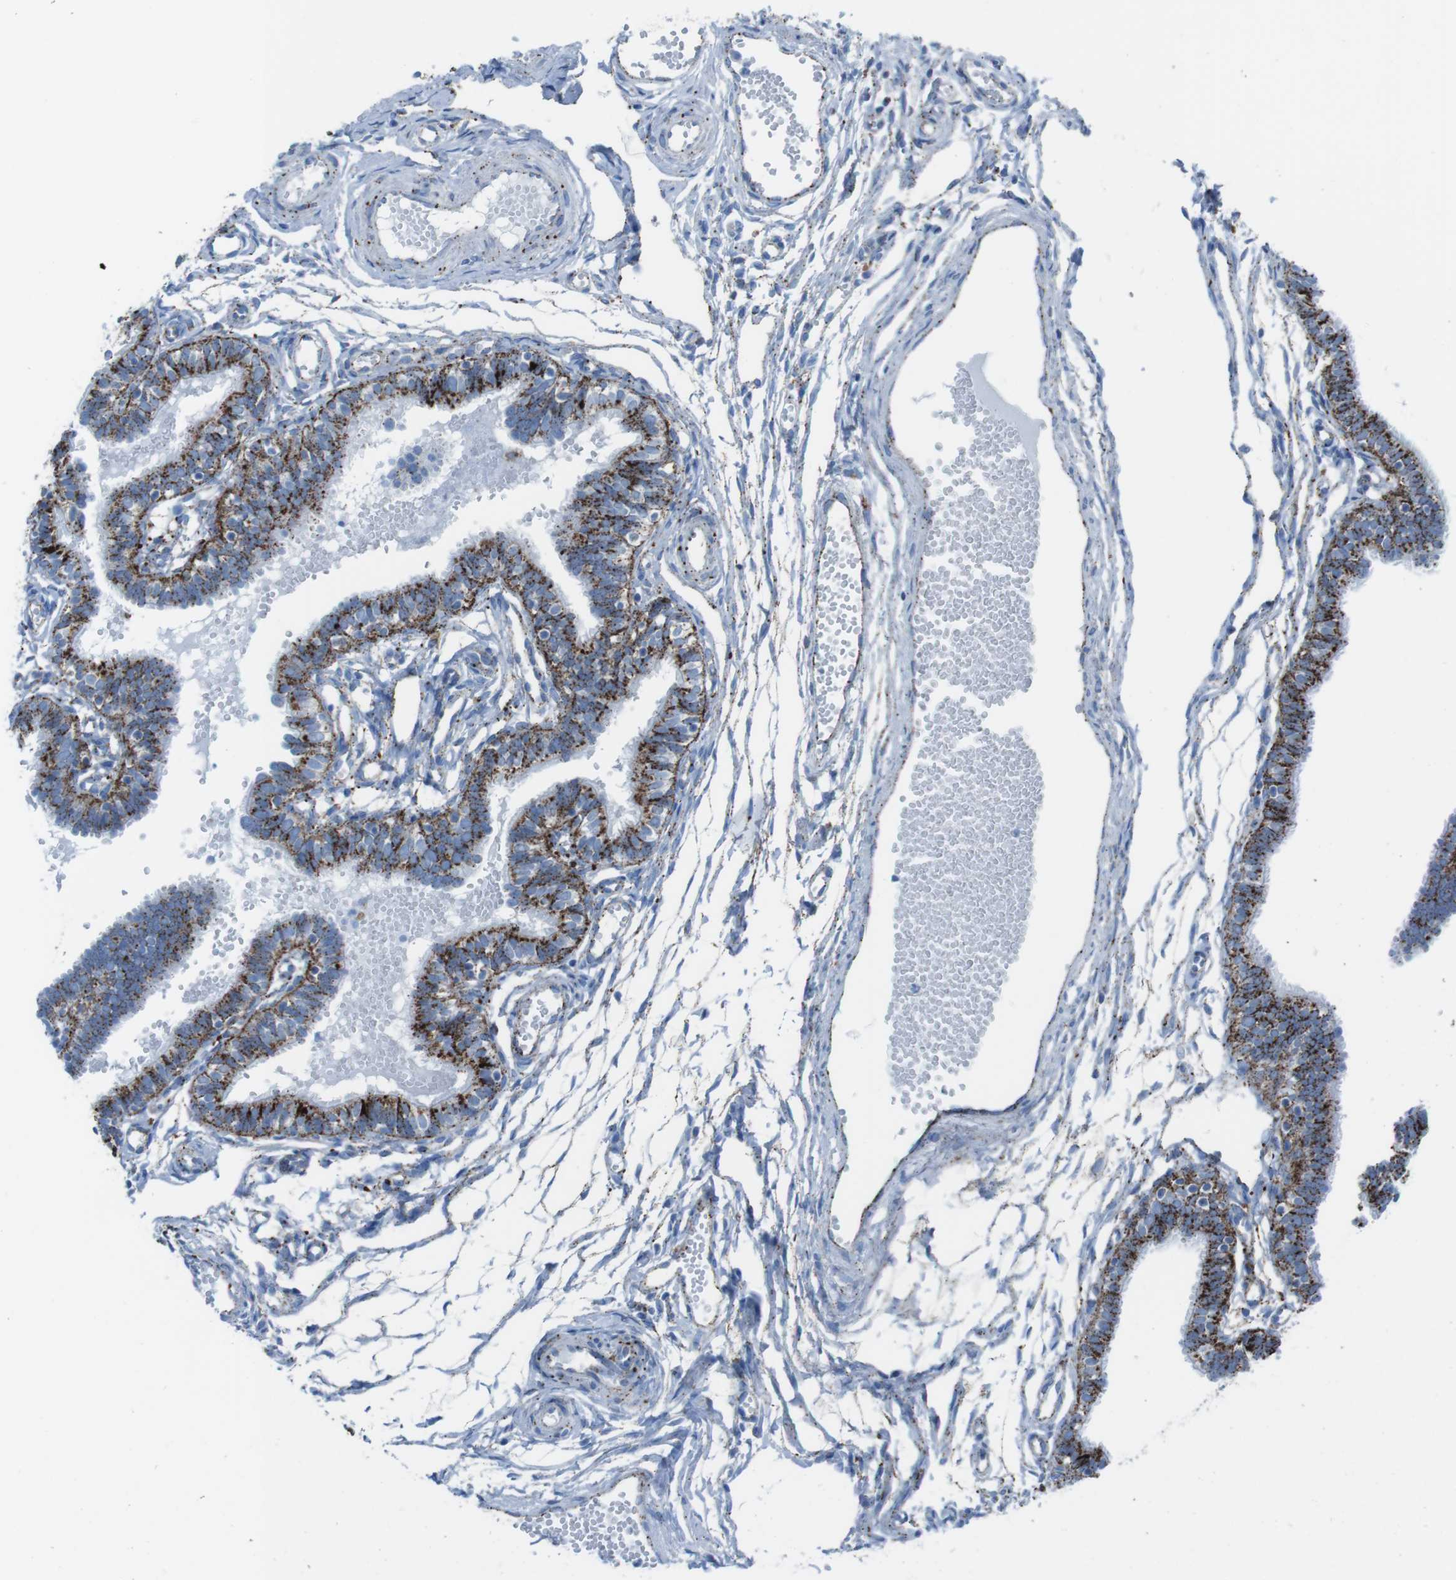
{"staining": {"intensity": "strong", "quantity": ">75%", "location": "cytoplasmic/membranous"}, "tissue": "fallopian tube", "cell_type": "Glandular cells", "image_type": "normal", "snomed": [{"axis": "morphology", "description": "Normal tissue, NOS"}, {"axis": "topography", "description": "Fallopian tube"}, {"axis": "topography", "description": "Placenta"}], "caption": "Fallopian tube stained with a brown dye demonstrates strong cytoplasmic/membranous positive positivity in approximately >75% of glandular cells.", "gene": "SCARB2", "patient": {"sex": "female", "age": 34}}